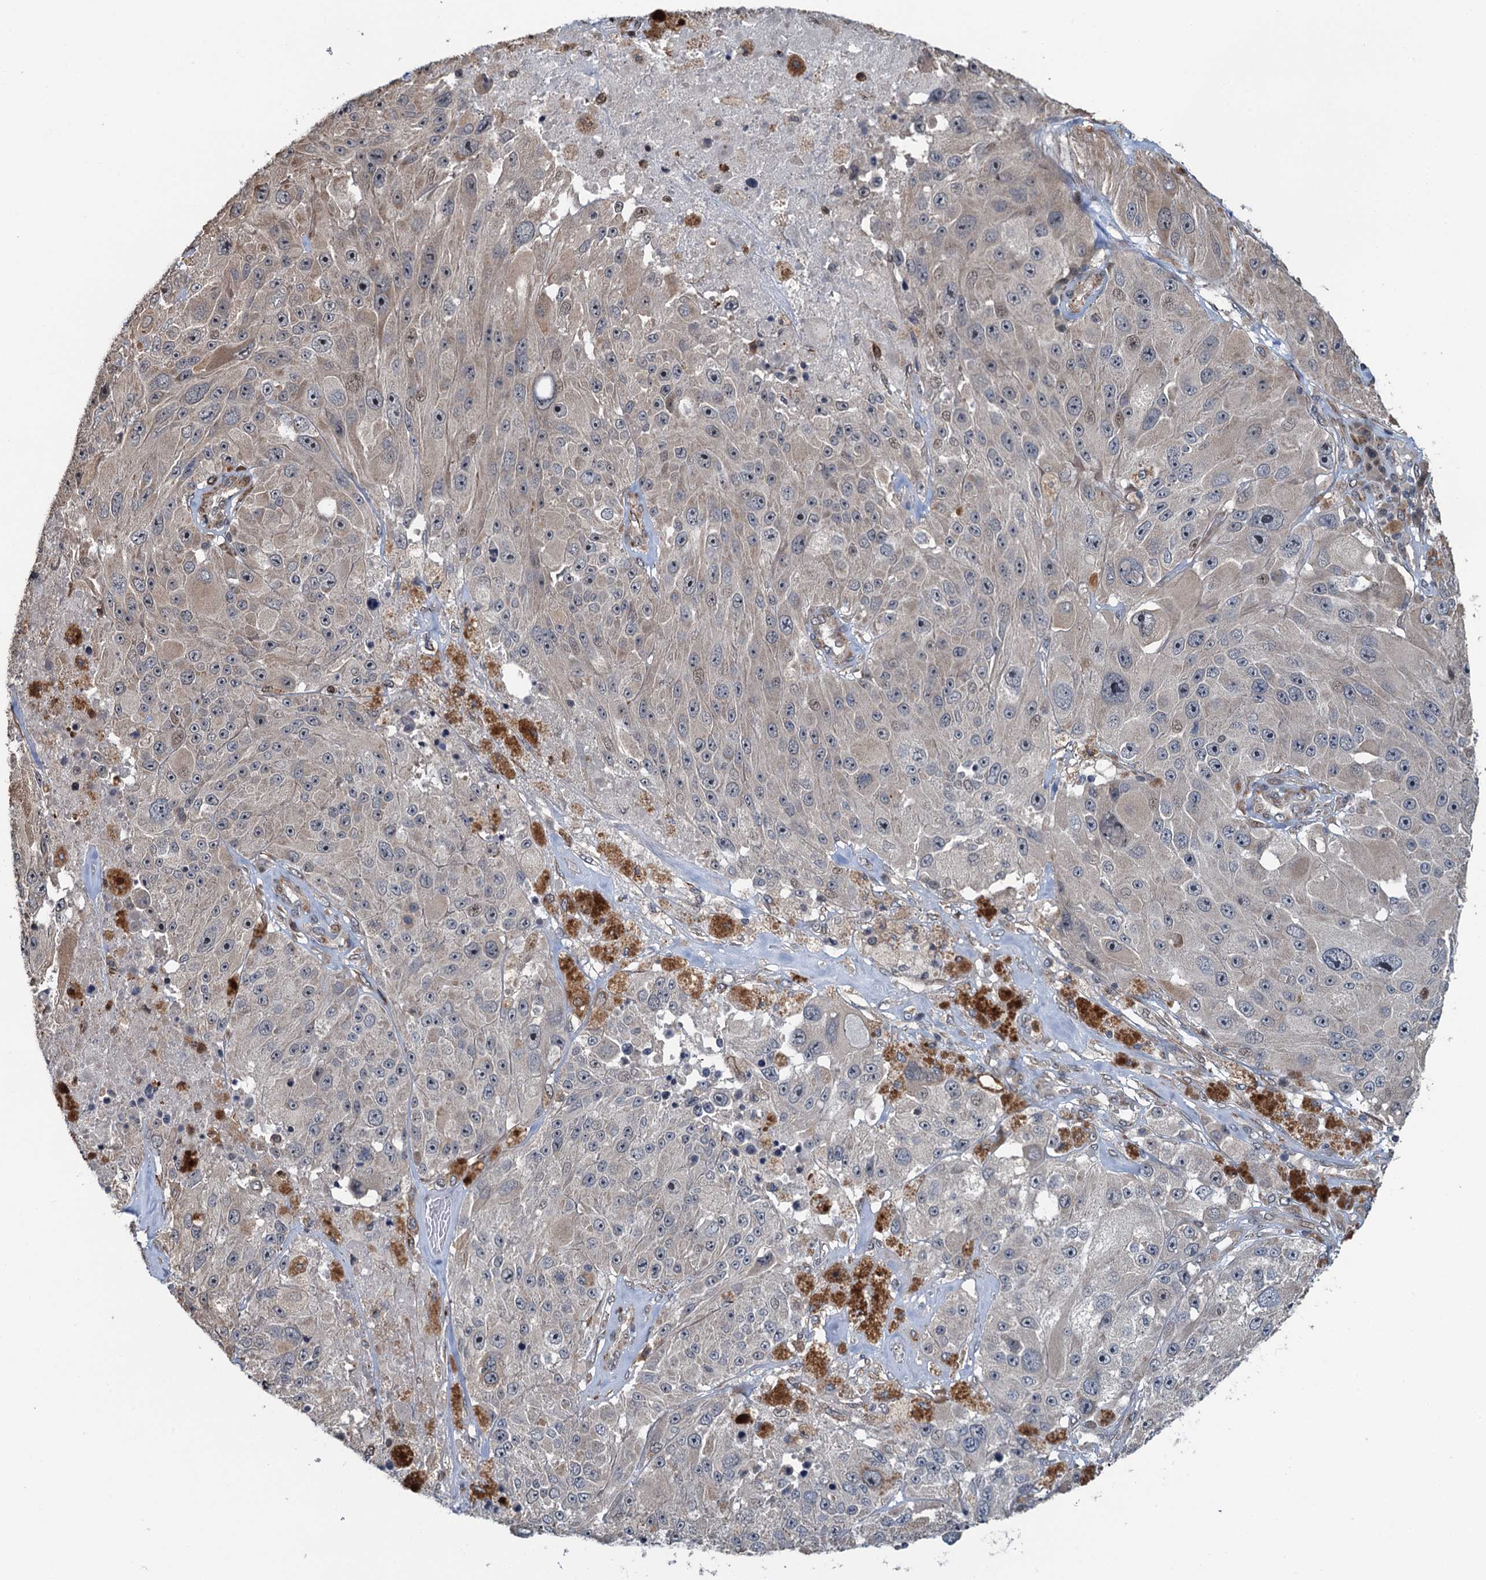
{"staining": {"intensity": "negative", "quantity": "none", "location": "none"}, "tissue": "melanoma", "cell_type": "Tumor cells", "image_type": "cancer", "snomed": [{"axis": "morphology", "description": "Malignant melanoma, Metastatic site"}, {"axis": "topography", "description": "Lymph node"}], "caption": "The immunohistochemistry (IHC) image has no significant staining in tumor cells of melanoma tissue. (DAB immunohistochemistry (IHC) visualized using brightfield microscopy, high magnification).", "gene": "WHAMM", "patient": {"sex": "male", "age": 62}}